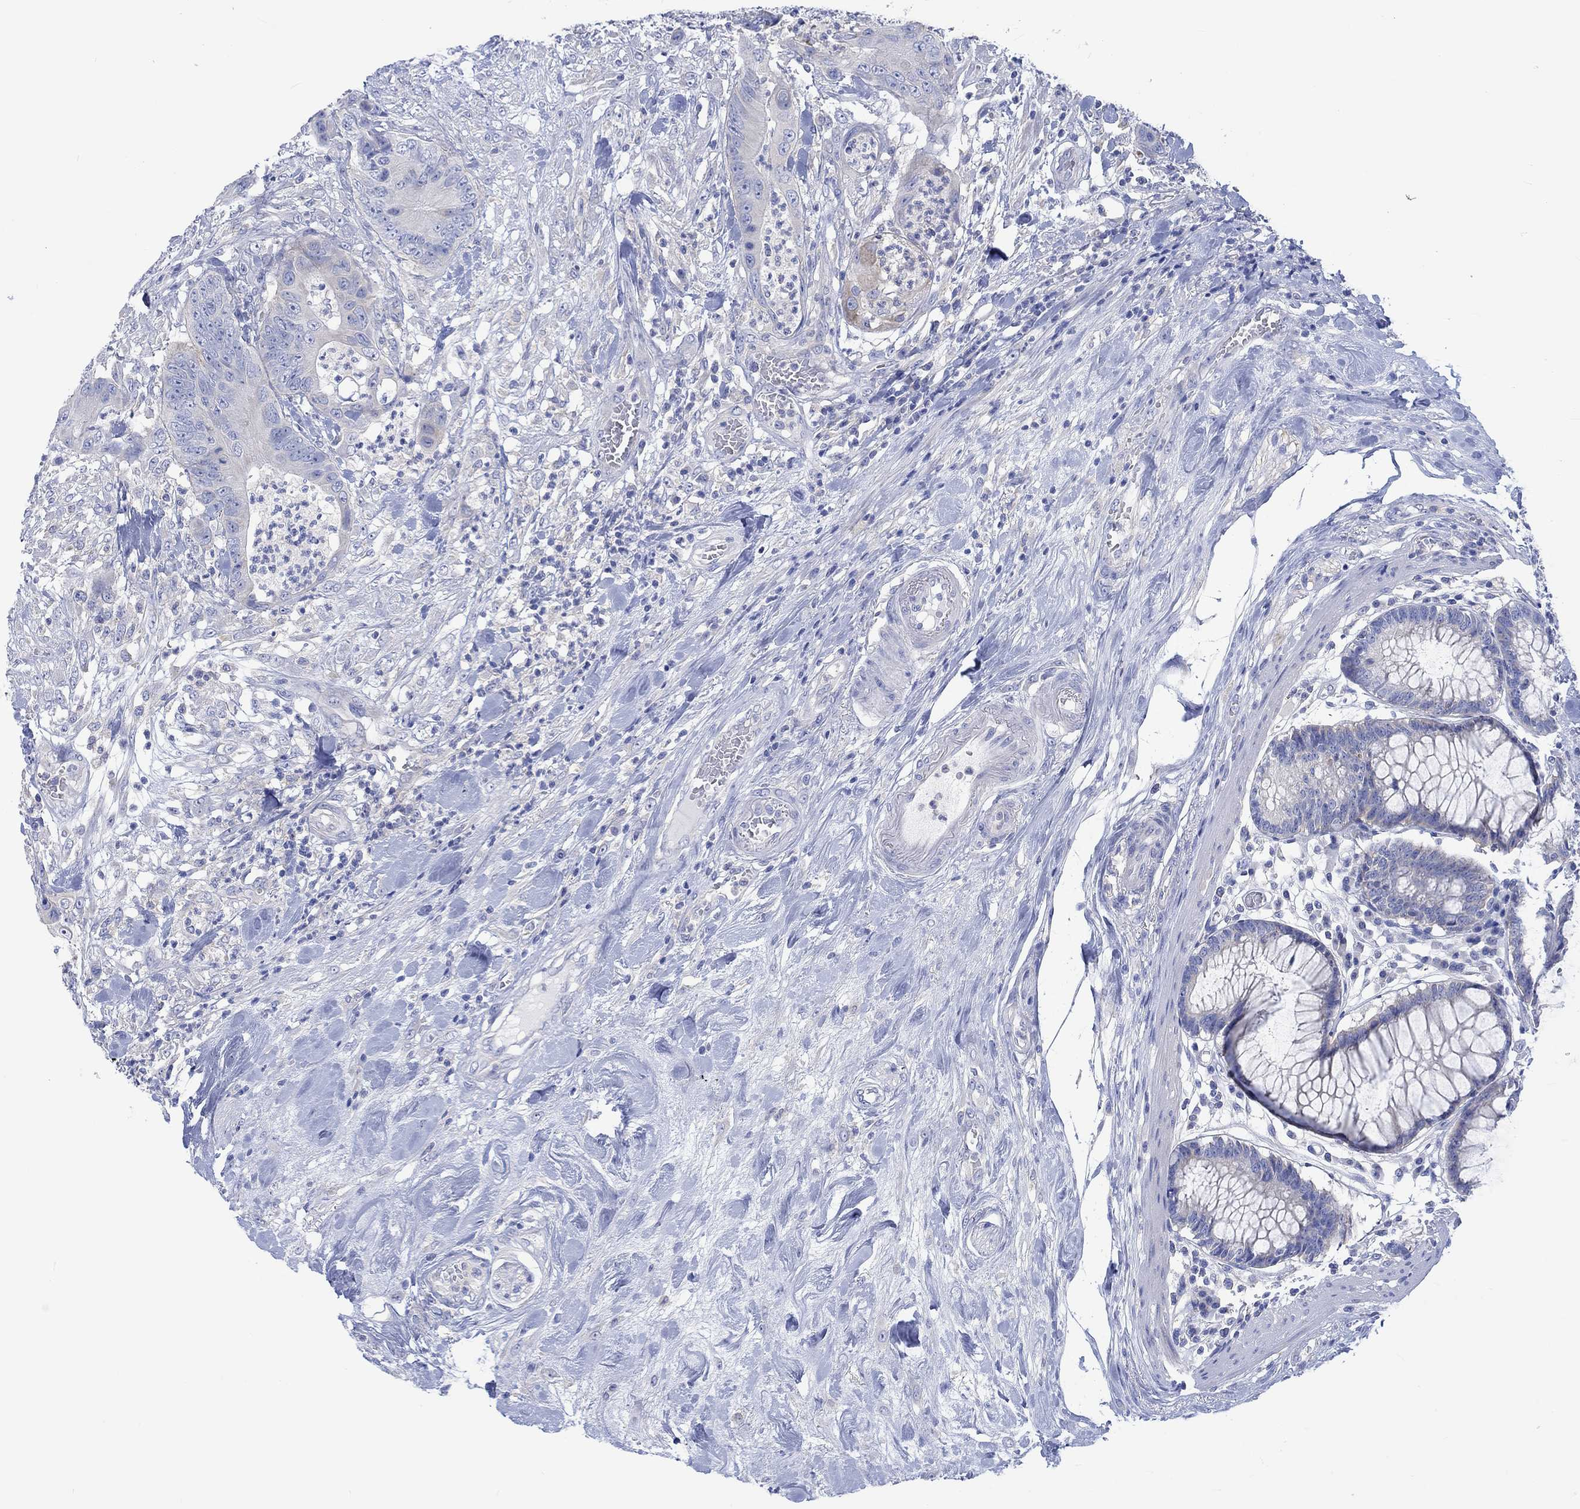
{"staining": {"intensity": "negative", "quantity": "none", "location": "none"}, "tissue": "colorectal cancer", "cell_type": "Tumor cells", "image_type": "cancer", "snomed": [{"axis": "morphology", "description": "Adenocarcinoma, NOS"}, {"axis": "topography", "description": "Colon"}], "caption": "DAB immunohistochemical staining of human adenocarcinoma (colorectal) shows no significant staining in tumor cells. (DAB immunohistochemistry (IHC) with hematoxylin counter stain).", "gene": "REEP6", "patient": {"sex": "male", "age": 84}}